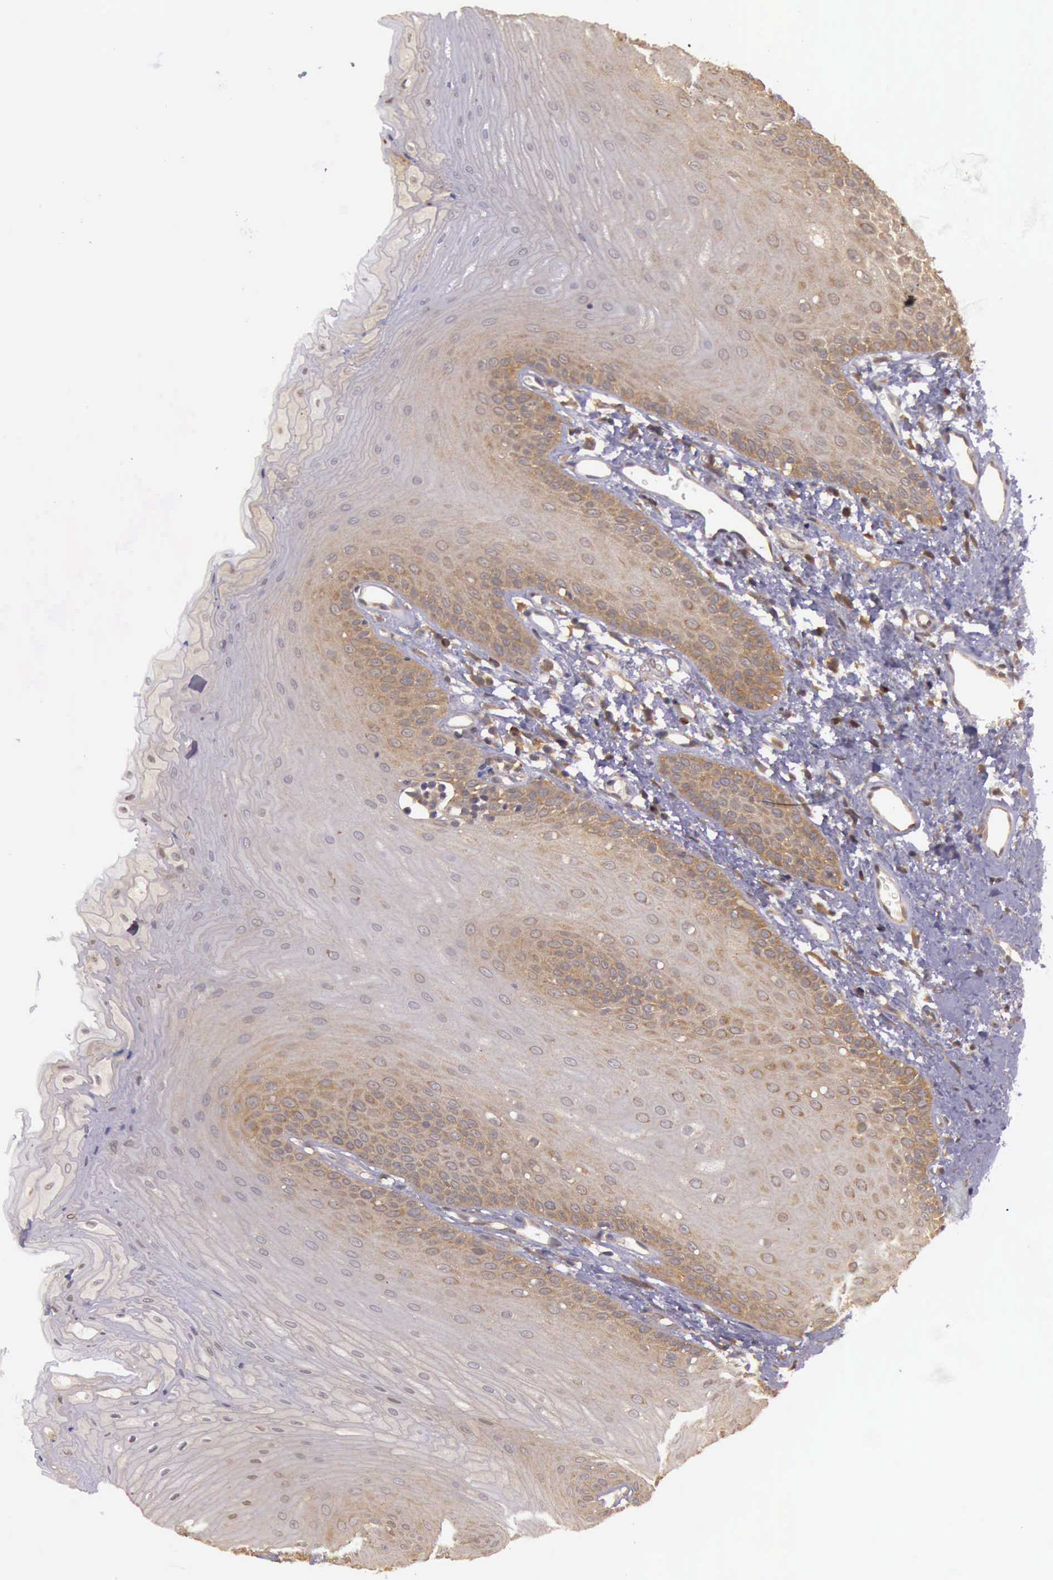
{"staining": {"intensity": "weak", "quantity": "25%-75%", "location": "cytoplasmic/membranous"}, "tissue": "oral mucosa", "cell_type": "Squamous epithelial cells", "image_type": "normal", "snomed": [{"axis": "morphology", "description": "Normal tissue, NOS"}, {"axis": "topography", "description": "Oral tissue"}], "caption": "There is low levels of weak cytoplasmic/membranous expression in squamous epithelial cells of normal oral mucosa, as demonstrated by immunohistochemical staining (brown color).", "gene": "EIF5", "patient": {"sex": "male", "age": 52}}